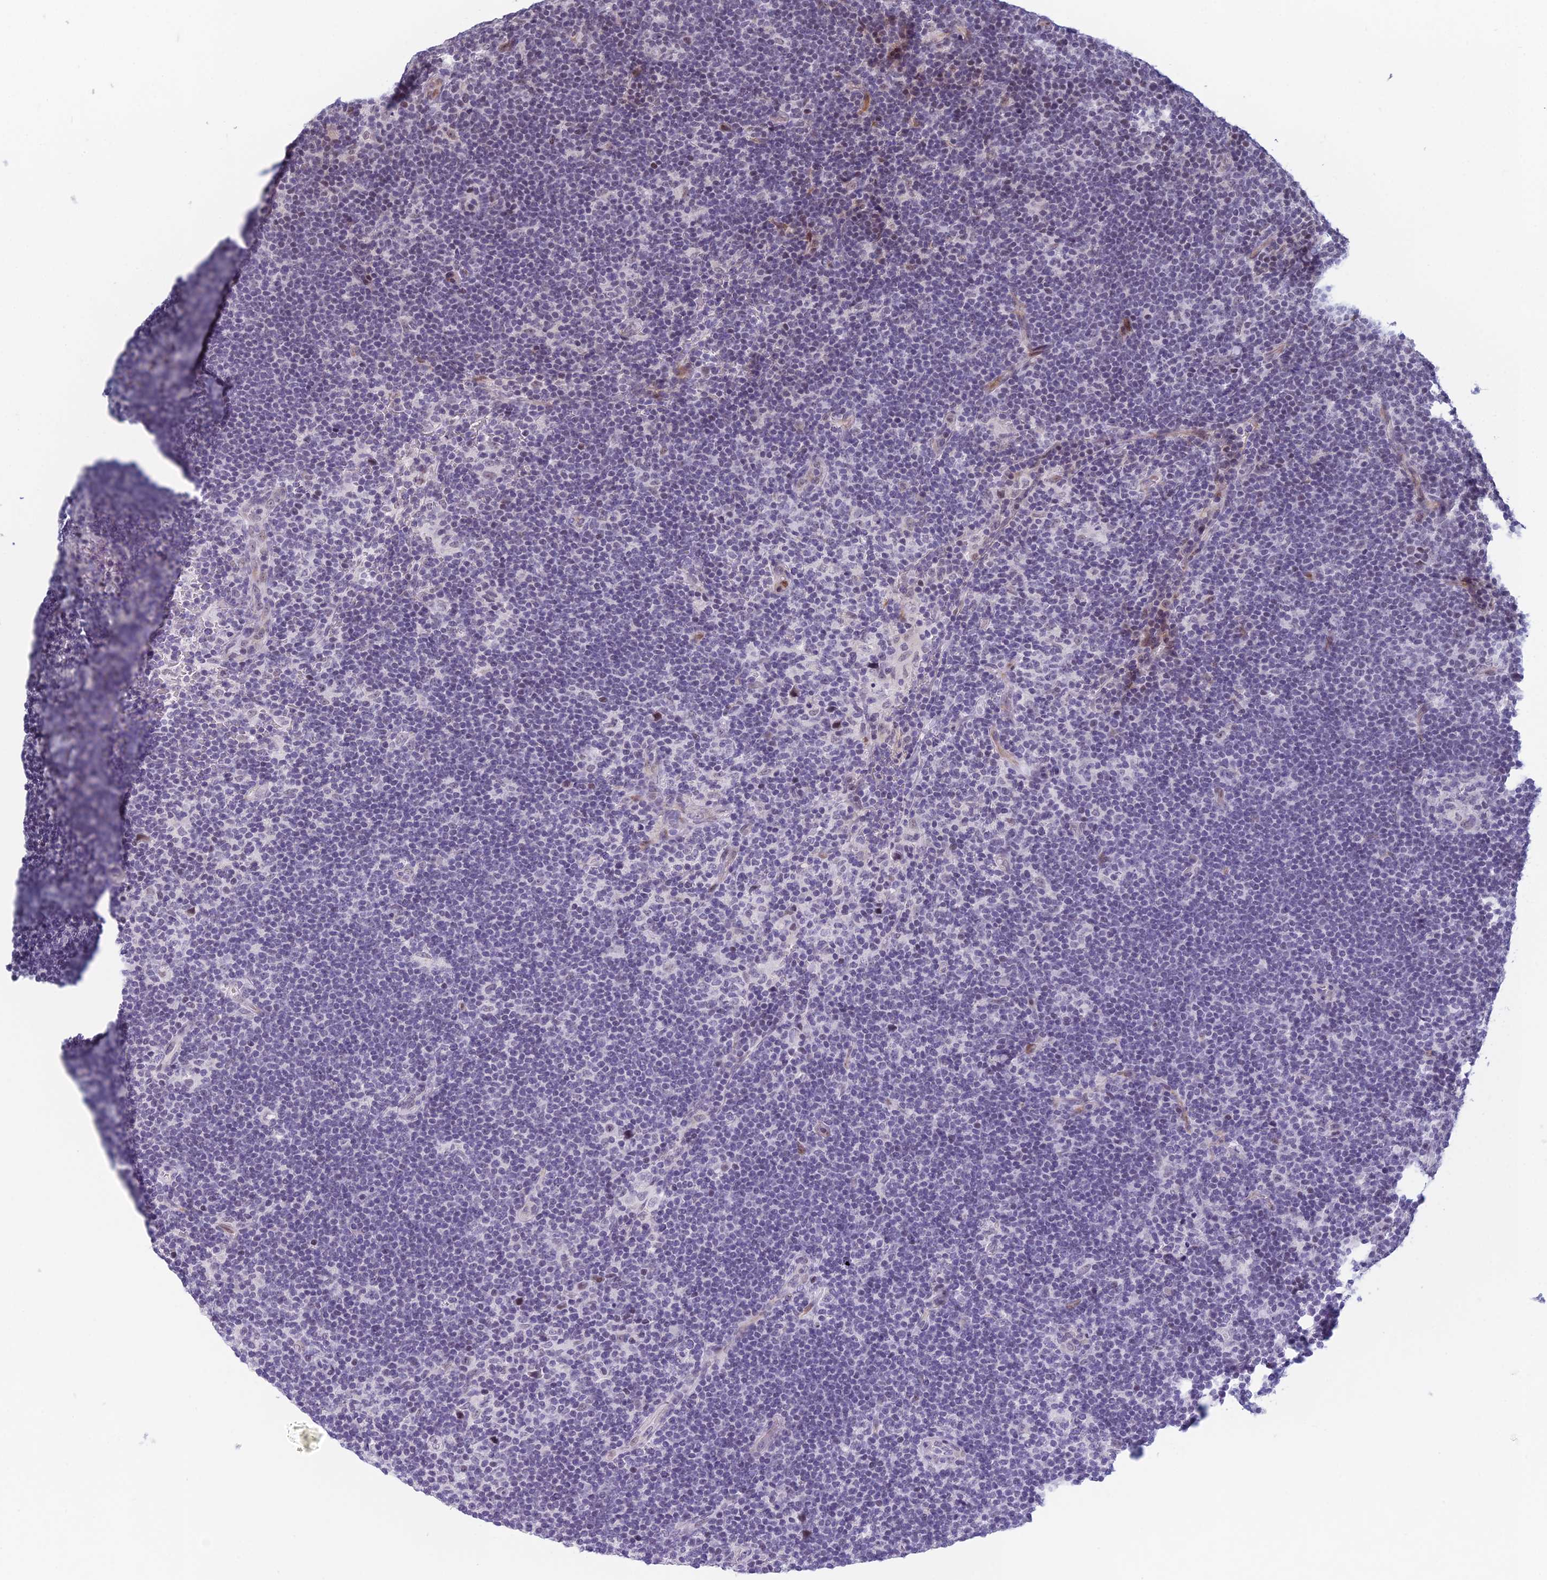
{"staining": {"intensity": "negative", "quantity": "none", "location": "none"}, "tissue": "lymphoma", "cell_type": "Tumor cells", "image_type": "cancer", "snomed": [{"axis": "morphology", "description": "Hodgkin's disease, NOS"}, {"axis": "topography", "description": "Lymph node"}], "caption": "High power microscopy image of an immunohistochemistry (IHC) histopathology image of Hodgkin's disease, revealing no significant staining in tumor cells.", "gene": "RGS17", "patient": {"sex": "female", "age": 57}}